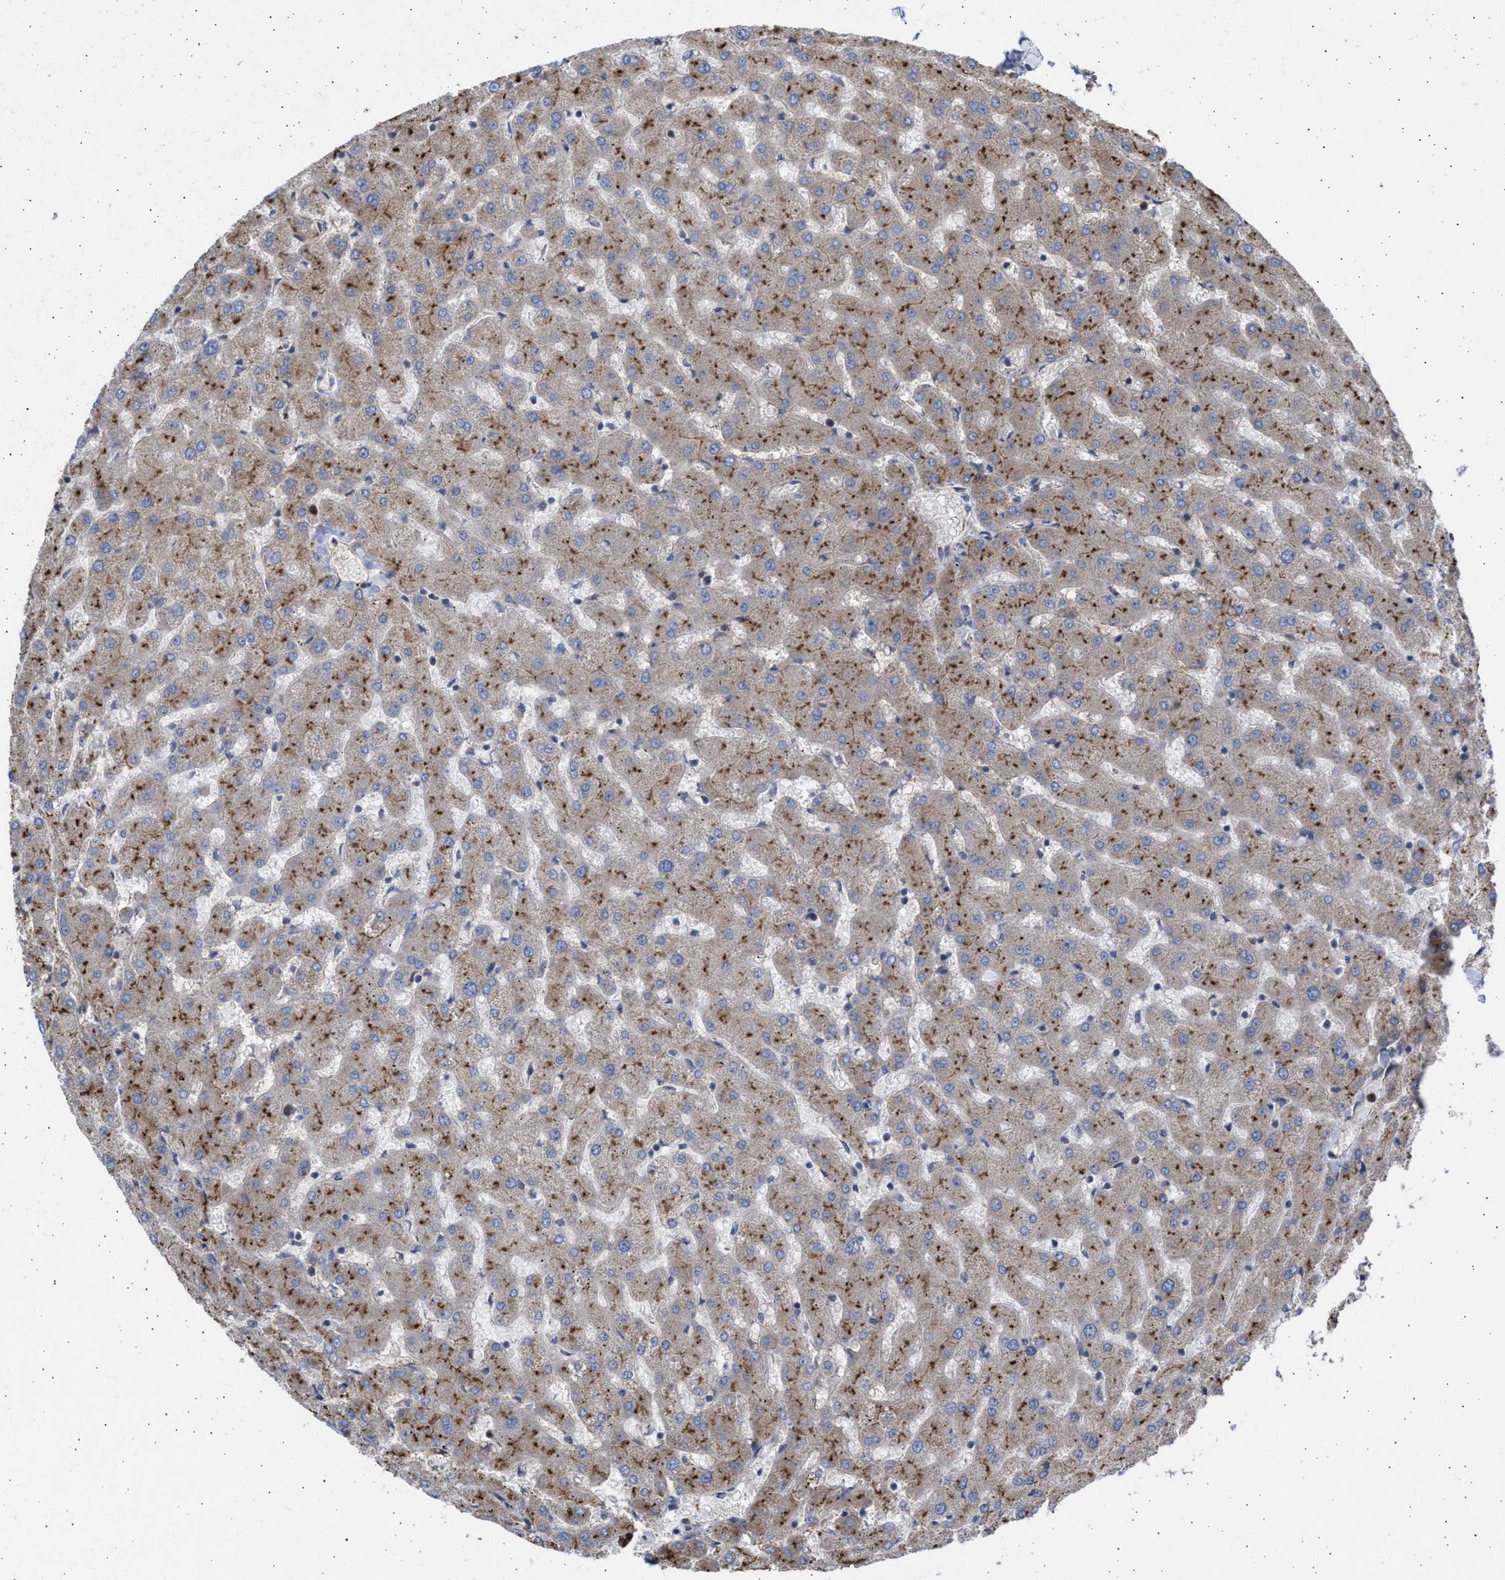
{"staining": {"intensity": "strong", "quantity": "25%-75%", "location": "cytoplasmic/membranous"}, "tissue": "liver", "cell_type": "Cholangiocytes", "image_type": "normal", "snomed": [{"axis": "morphology", "description": "Normal tissue, NOS"}, {"axis": "topography", "description": "Liver"}], "caption": "Human liver stained with a brown dye demonstrates strong cytoplasmic/membranous positive expression in about 25%-75% of cholangiocytes.", "gene": "TTC19", "patient": {"sex": "female", "age": 63}}